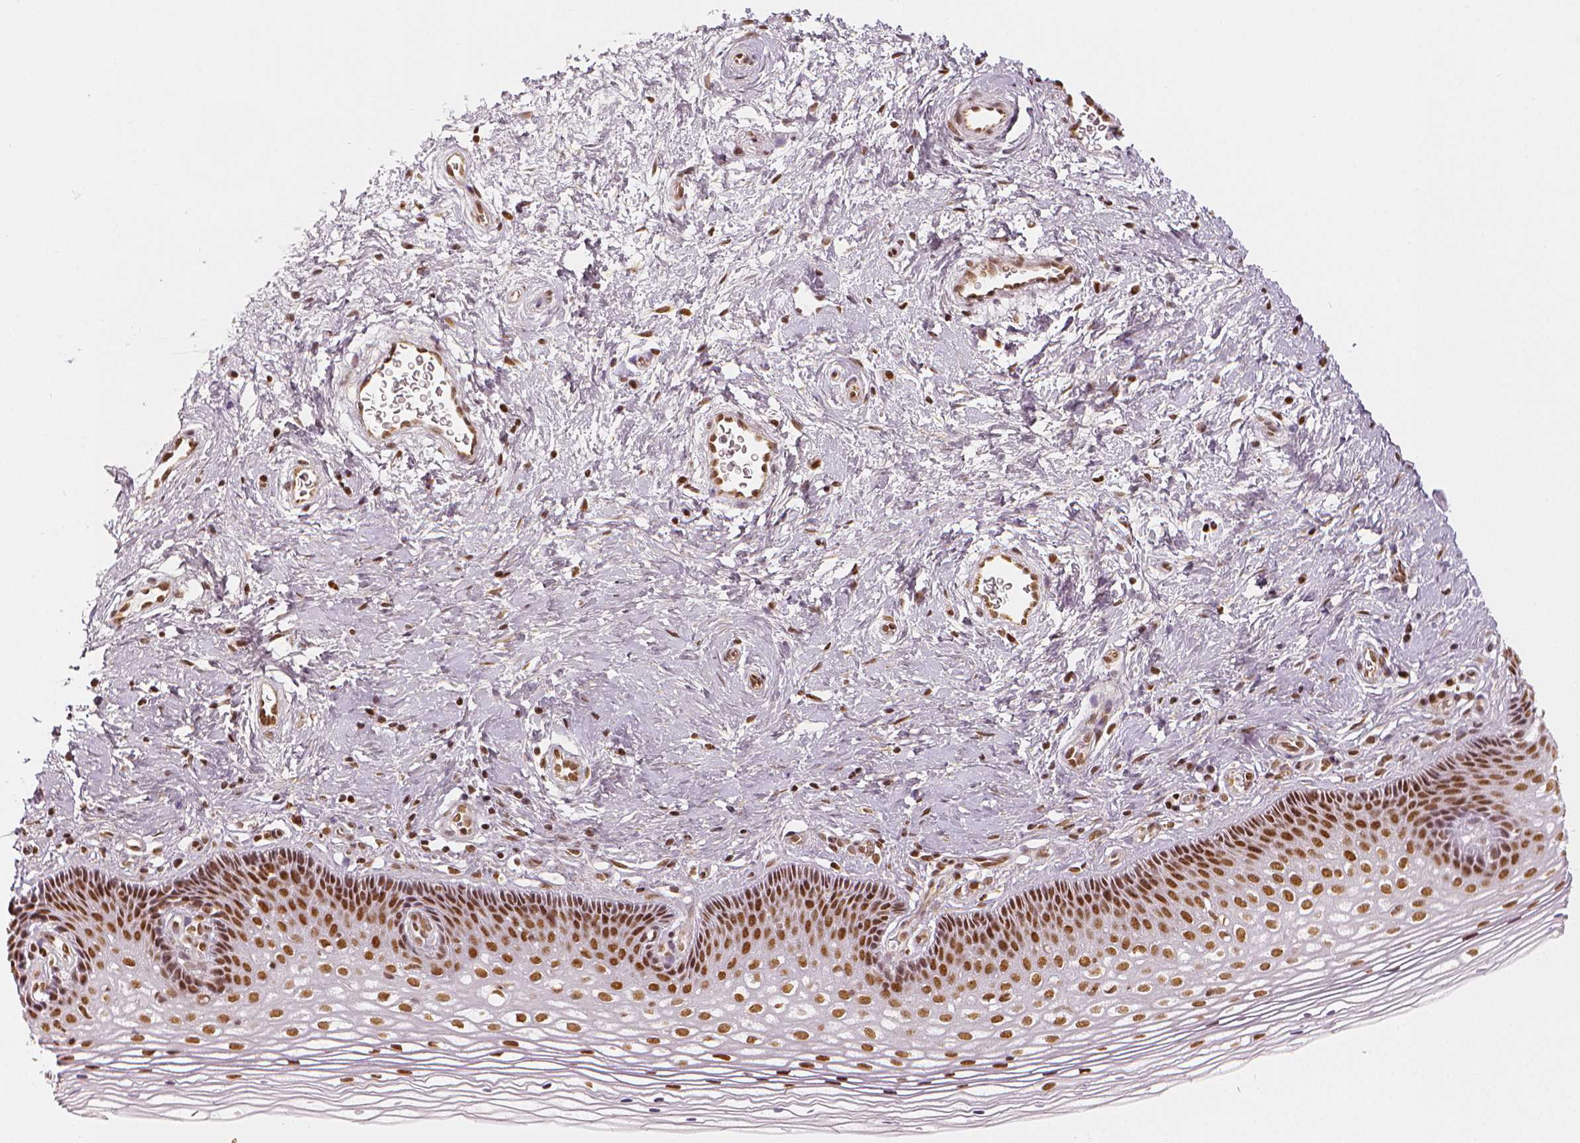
{"staining": {"intensity": "strong", "quantity": ">75%", "location": "nuclear"}, "tissue": "cervix", "cell_type": "Squamous epithelial cells", "image_type": "normal", "snomed": [{"axis": "morphology", "description": "Normal tissue, NOS"}, {"axis": "topography", "description": "Cervix"}], "caption": "High-power microscopy captured an immunohistochemistry (IHC) micrograph of normal cervix, revealing strong nuclear expression in approximately >75% of squamous epithelial cells.", "gene": "KDM5B", "patient": {"sex": "female", "age": 34}}